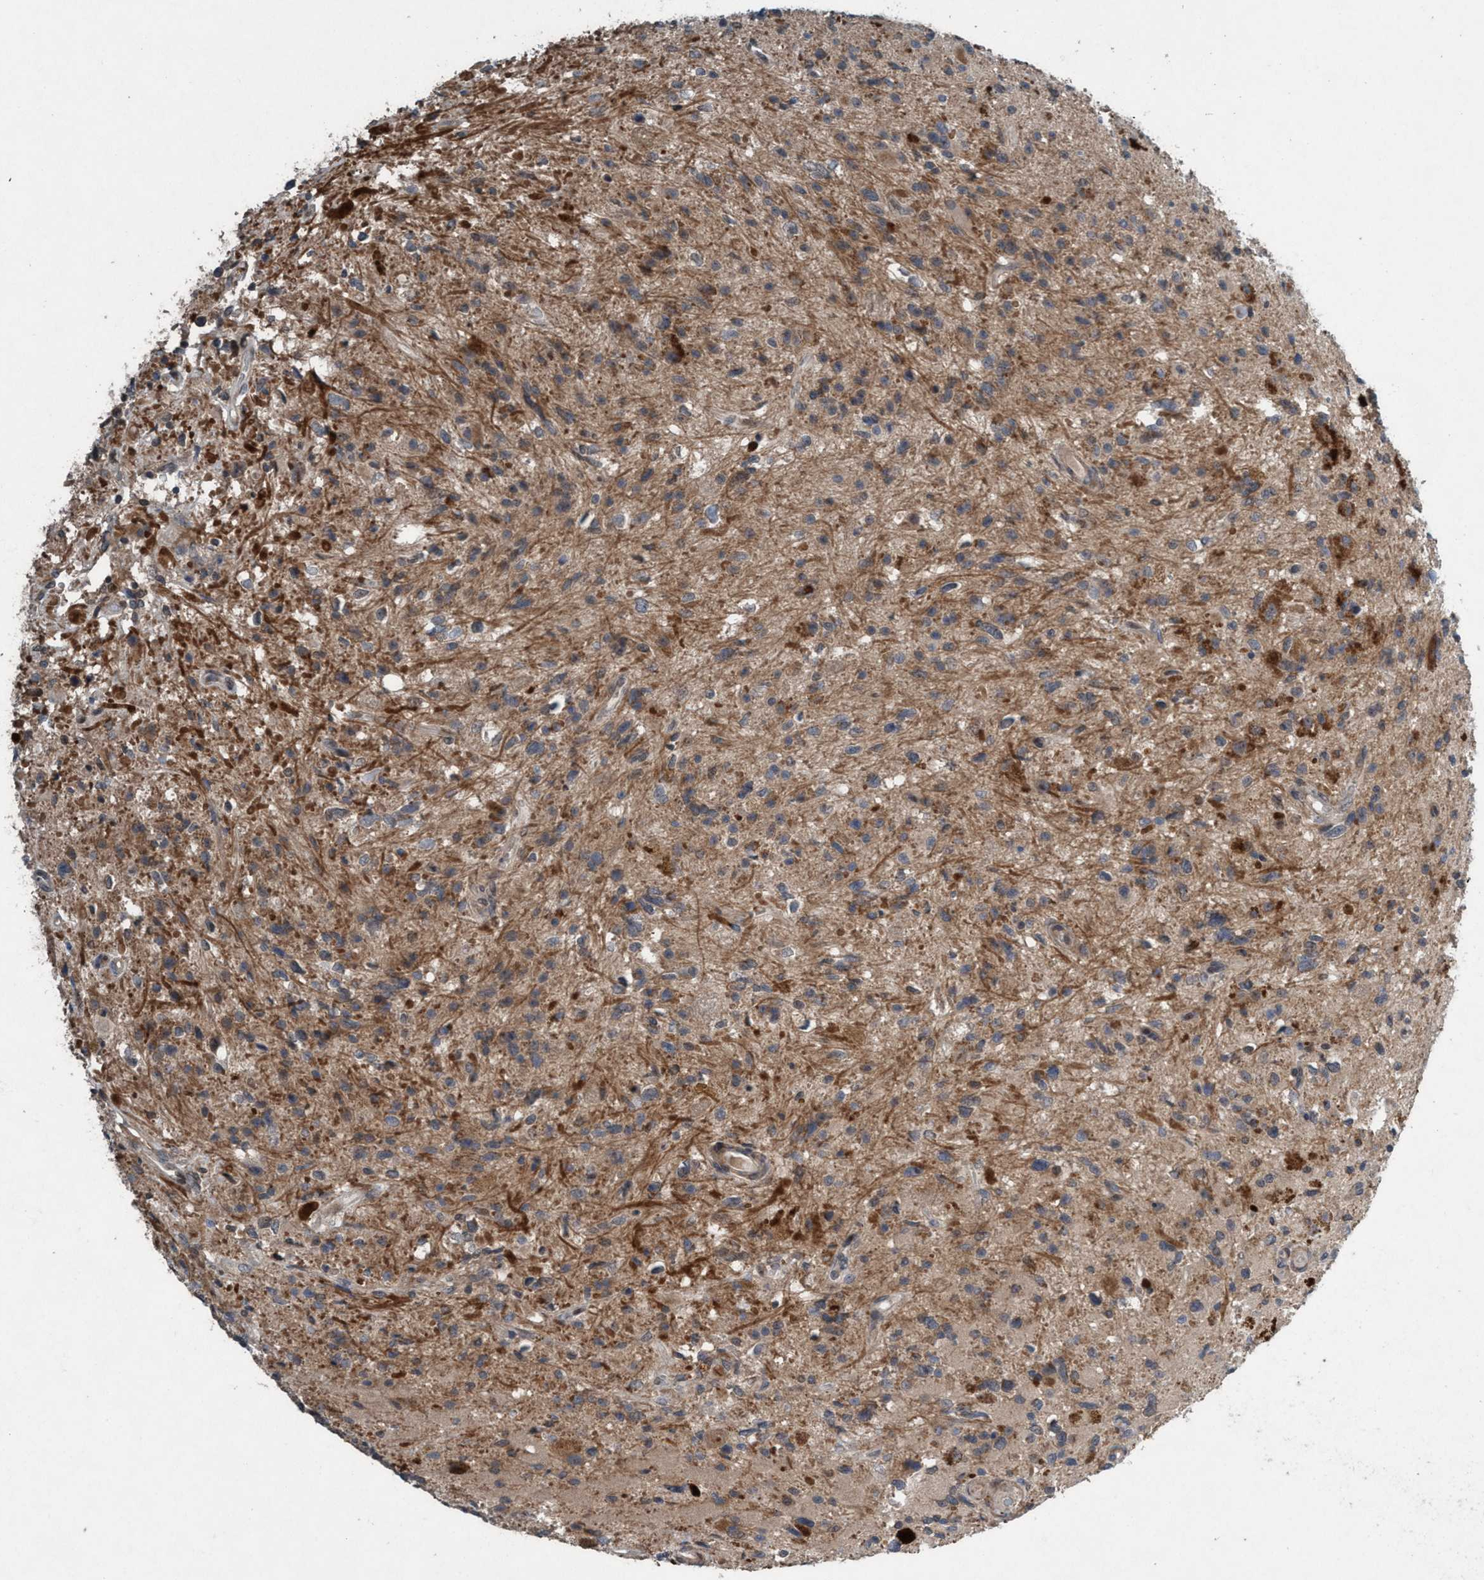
{"staining": {"intensity": "moderate", "quantity": "25%-75%", "location": "cytoplasmic/membranous"}, "tissue": "glioma", "cell_type": "Tumor cells", "image_type": "cancer", "snomed": [{"axis": "morphology", "description": "Glioma, malignant, High grade"}, {"axis": "topography", "description": "Brain"}], "caption": "An image of glioma stained for a protein exhibits moderate cytoplasmic/membranous brown staining in tumor cells.", "gene": "NISCH", "patient": {"sex": "male", "age": 33}}